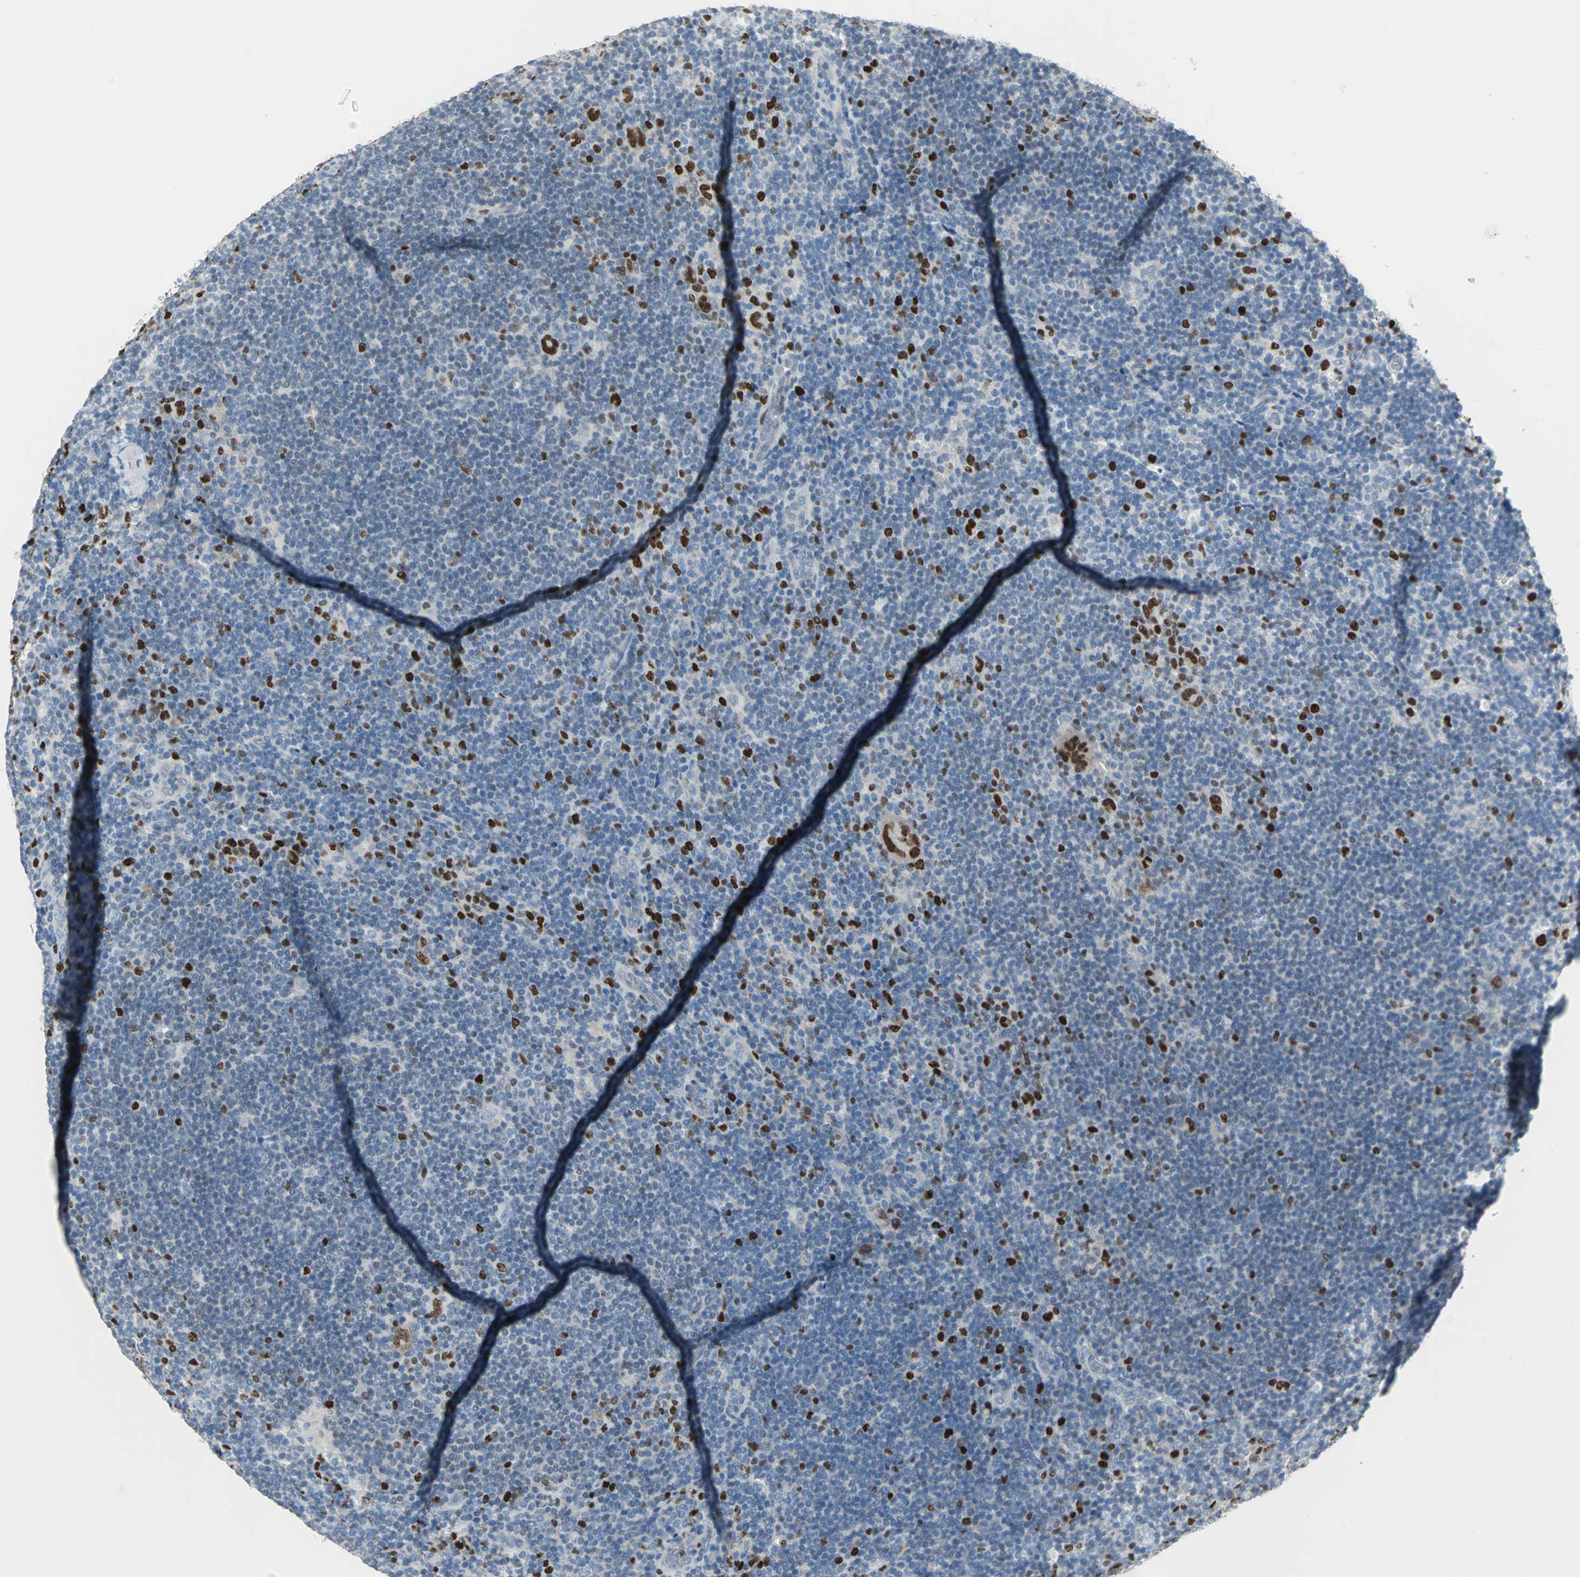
{"staining": {"intensity": "strong", "quantity": "<25%", "location": "nuclear"}, "tissue": "lymphoma", "cell_type": "Tumor cells", "image_type": "cancer", "snomed": [{"axis": "morphology", "description": "Hodgkin's disease, NOS"}, {"axis": "topography", "description": "Lymph node"}], "caption": "Hodgkin's disease stained for a protein reveals strong nuclear positivity in tumor cells.", "gene": "MCM3", "patient": {"sex": "female", "age": 57}}